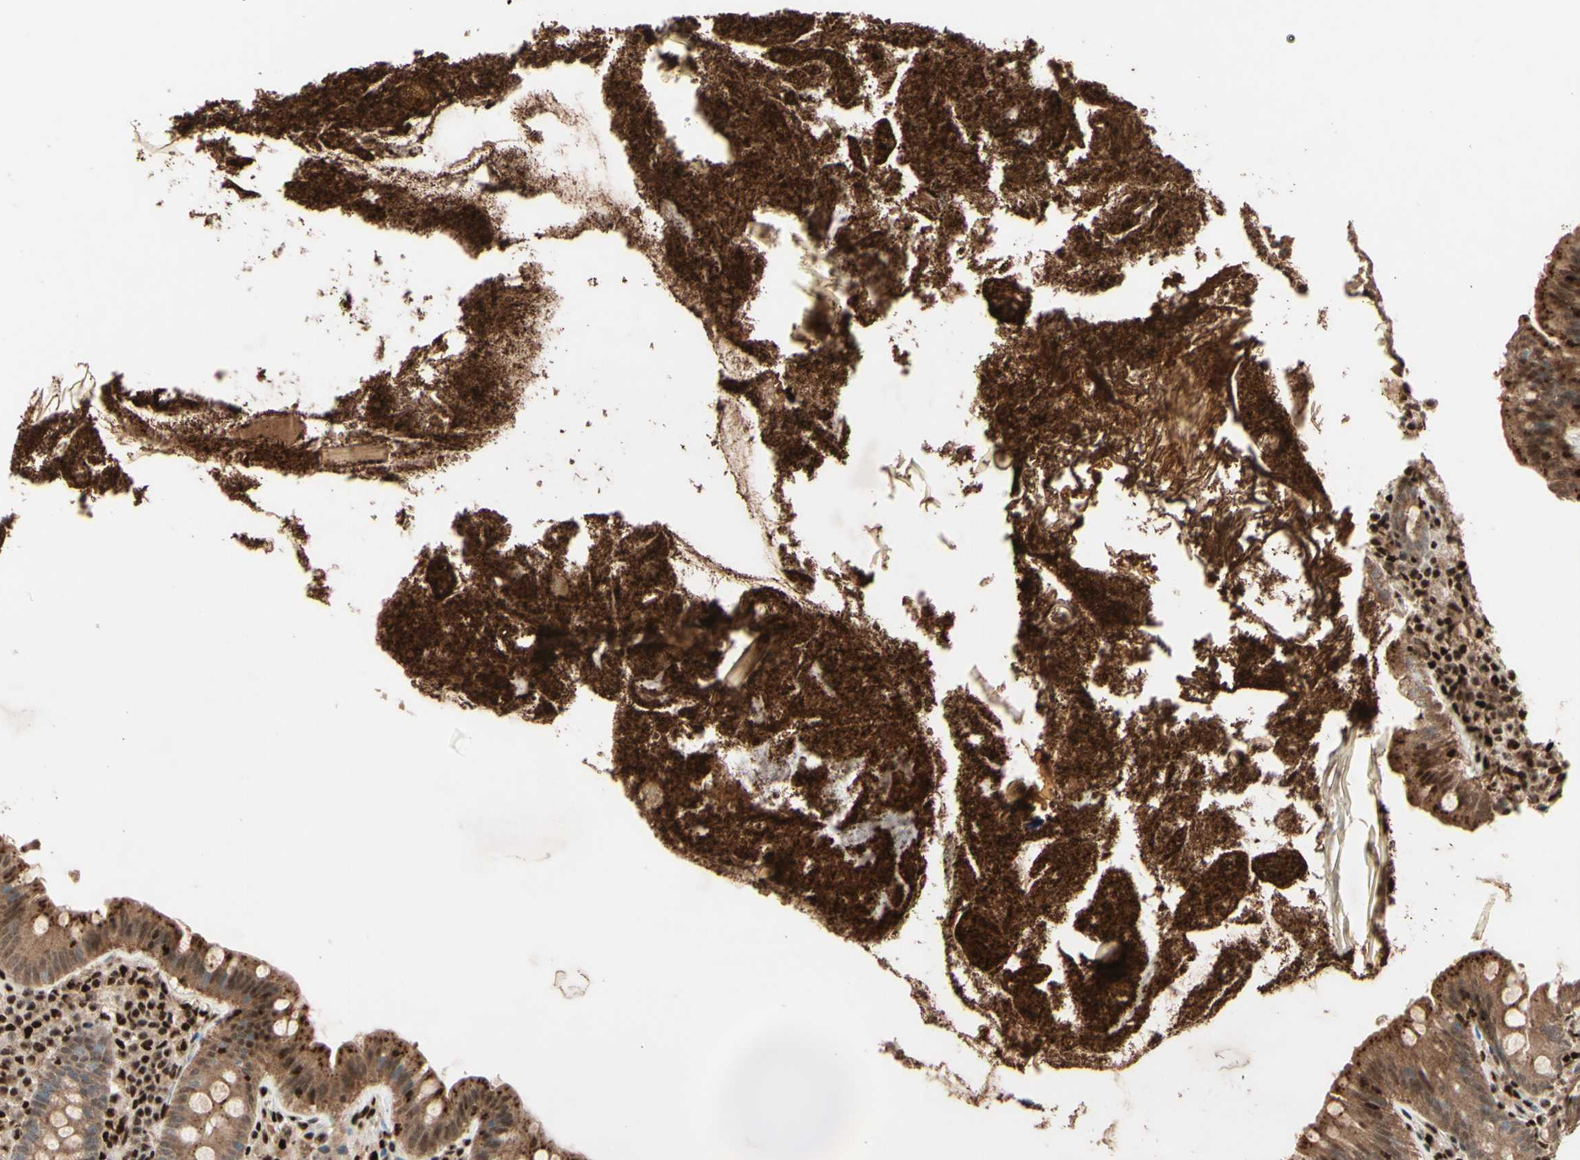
{"staining": {"intensity": "moderate", "quantity": "<25%", "location": "cytoplasmic/membranous"}, "tissue": "appendix", "cell_type": "Glandular cells", "image_type": "normal", "snomed": [{"axis": "morphology", "description": "Normal tissue, NOS"}, {"axis": "topography", "description": "Appendix"}], "caption": "Protein expression analysis of benign appendix reveals moderate cytoplasmic/membranous staining in approximately <25% of glandular cells. (IHC, brightfield microscopy, high magnification).", "gene": "NR3C1", "patient": {"sex": "male", "age": 52}}